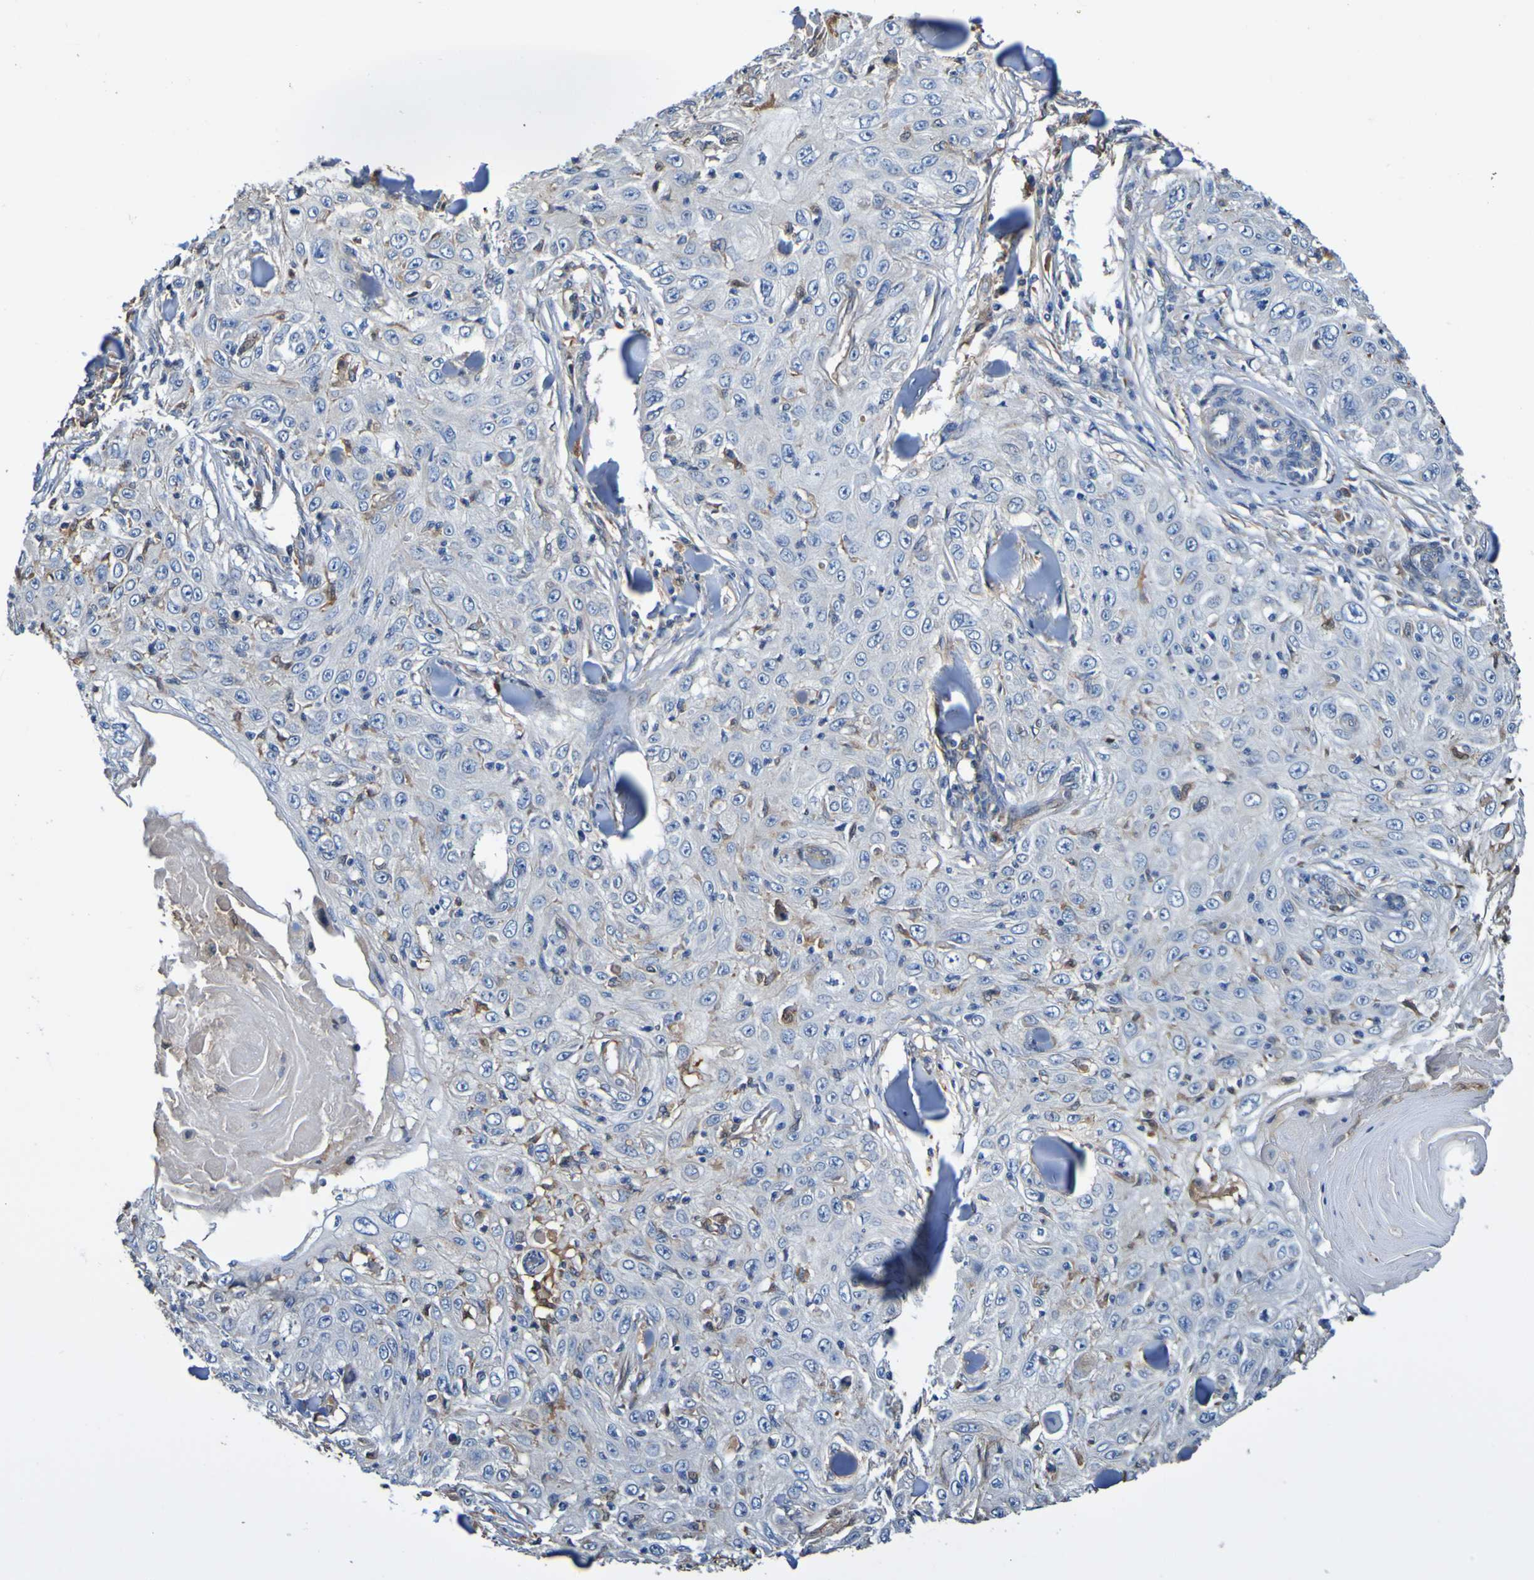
{"staining": {"intensity": "weak", "quantity": ">75%", "location": "cytoplasmic/membranous"}, "tissue": "skin cancer", "cell_type": "Tumor cells", "image_type": "cancer", "snomed": [{"axis": "morphology", "description": "Squamous cell carcinoma, NOS"}, {"axis": "topography", "description": "Skin"}], "caption": "This micrograph reveals skin cancer stained with immunohistochemistry (IHC) to label a protein in brown. The cytoplasmic/membranous of tumor cells show weak positivity for the protein. Nuclei are counter-stained blue.", "gene": "METAP2", "patient": {"sex": "male", "age": 86}}